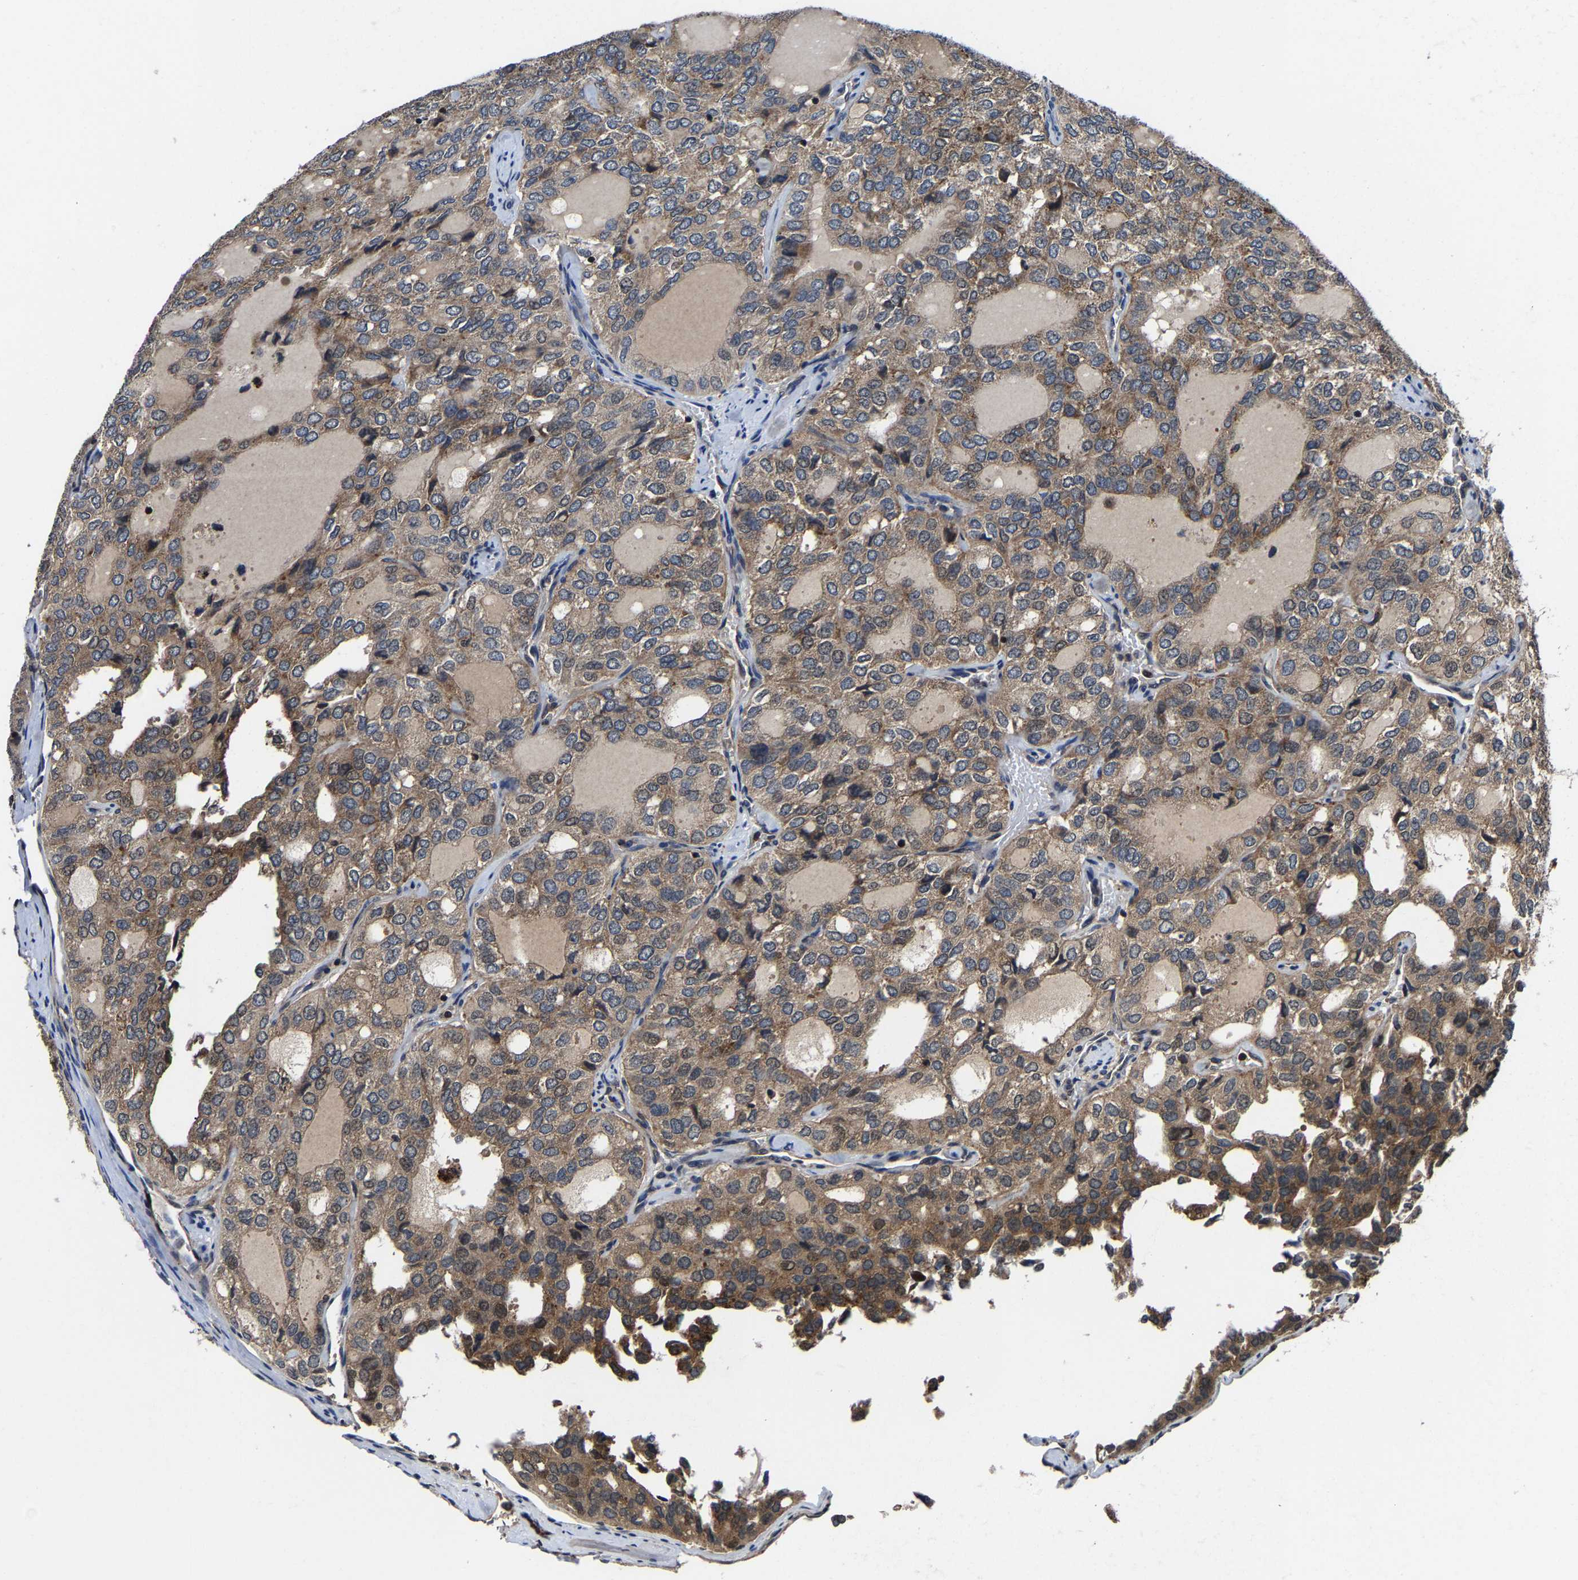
{"staining": {"intensity": "weak", "quantity": ">75%", "location": "cytoplasmic/membranous"}, "tissue": "thyroid cancer", "cell_type": "Tumor cells", "image_type": "cancer", "snomed": [{"axis": "morphology", "description": "Follicular adenoma carcinoma, NOS"}, {"axis": "topography", "description": "Thyroid gland"}], "caption": "This is an image of immunohistochemistry (IHC) staining of thyroid cancer, which shows weak expression in the cytoplasmic/membranous of tumor cells.", "gene": "ZCCHC7", "patient": {"sex": "male", "age": 75}}